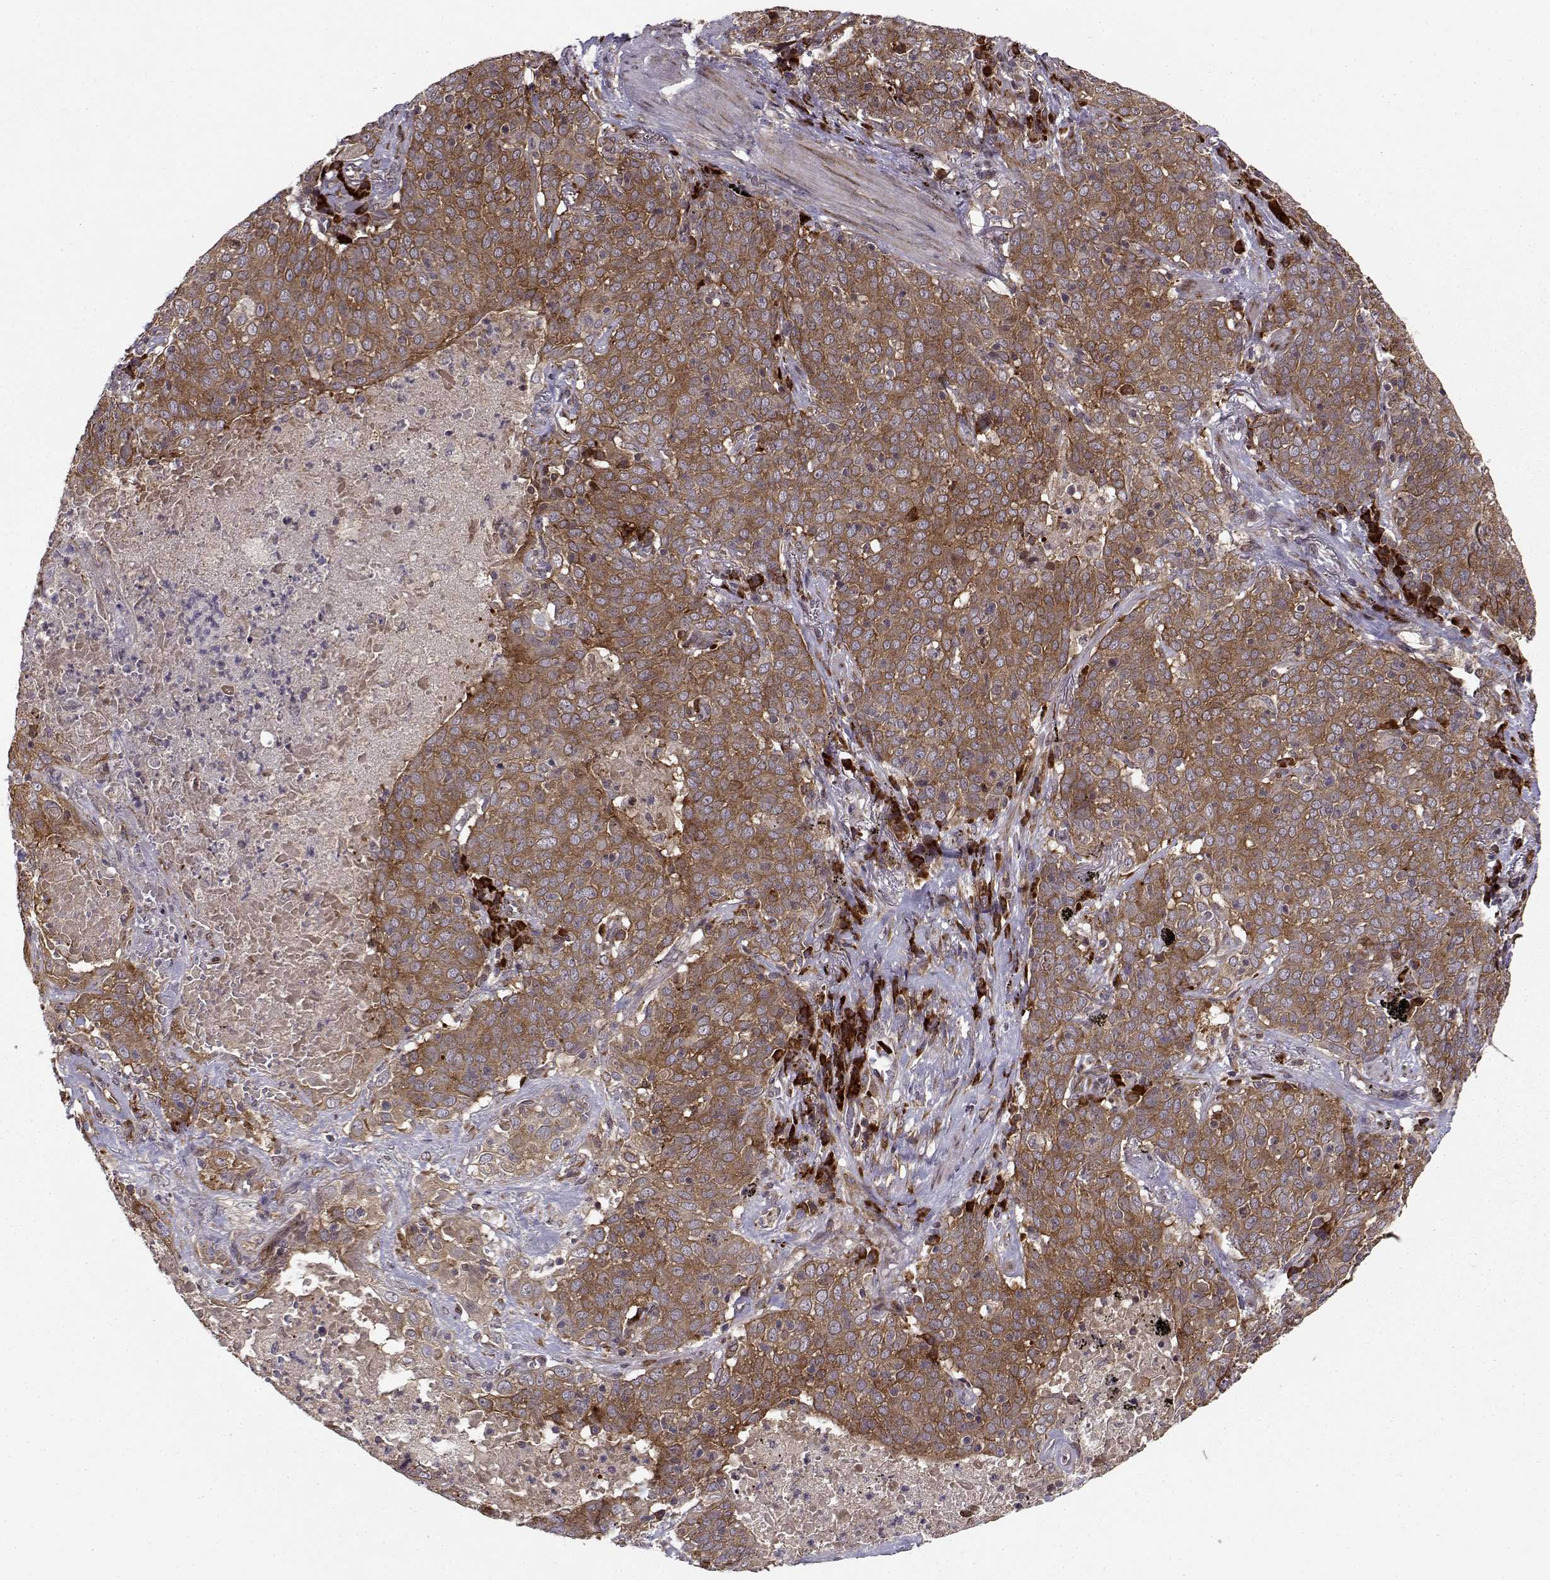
{"staining": {"intensity": "strong", "quantity": ">75%", "location": "cytoplasmic/membranous"}, "tissue": "lung cancer", "cell_type": "Tumor cells", "image_type": "cancer", "snomed": [{"axis": "morphology", "description": "Squamous cell carcinoma, NOS"}, {"axis": "topography", "description": "Lung"}], "caption": "Lung cancer stained for a protein (brown) demonstrates strong cytoplasmic/membranous positive positivity in about >75% of tumor cells.", "gene": "RPL31", "patient": {"sex": "male", "age": 82}}